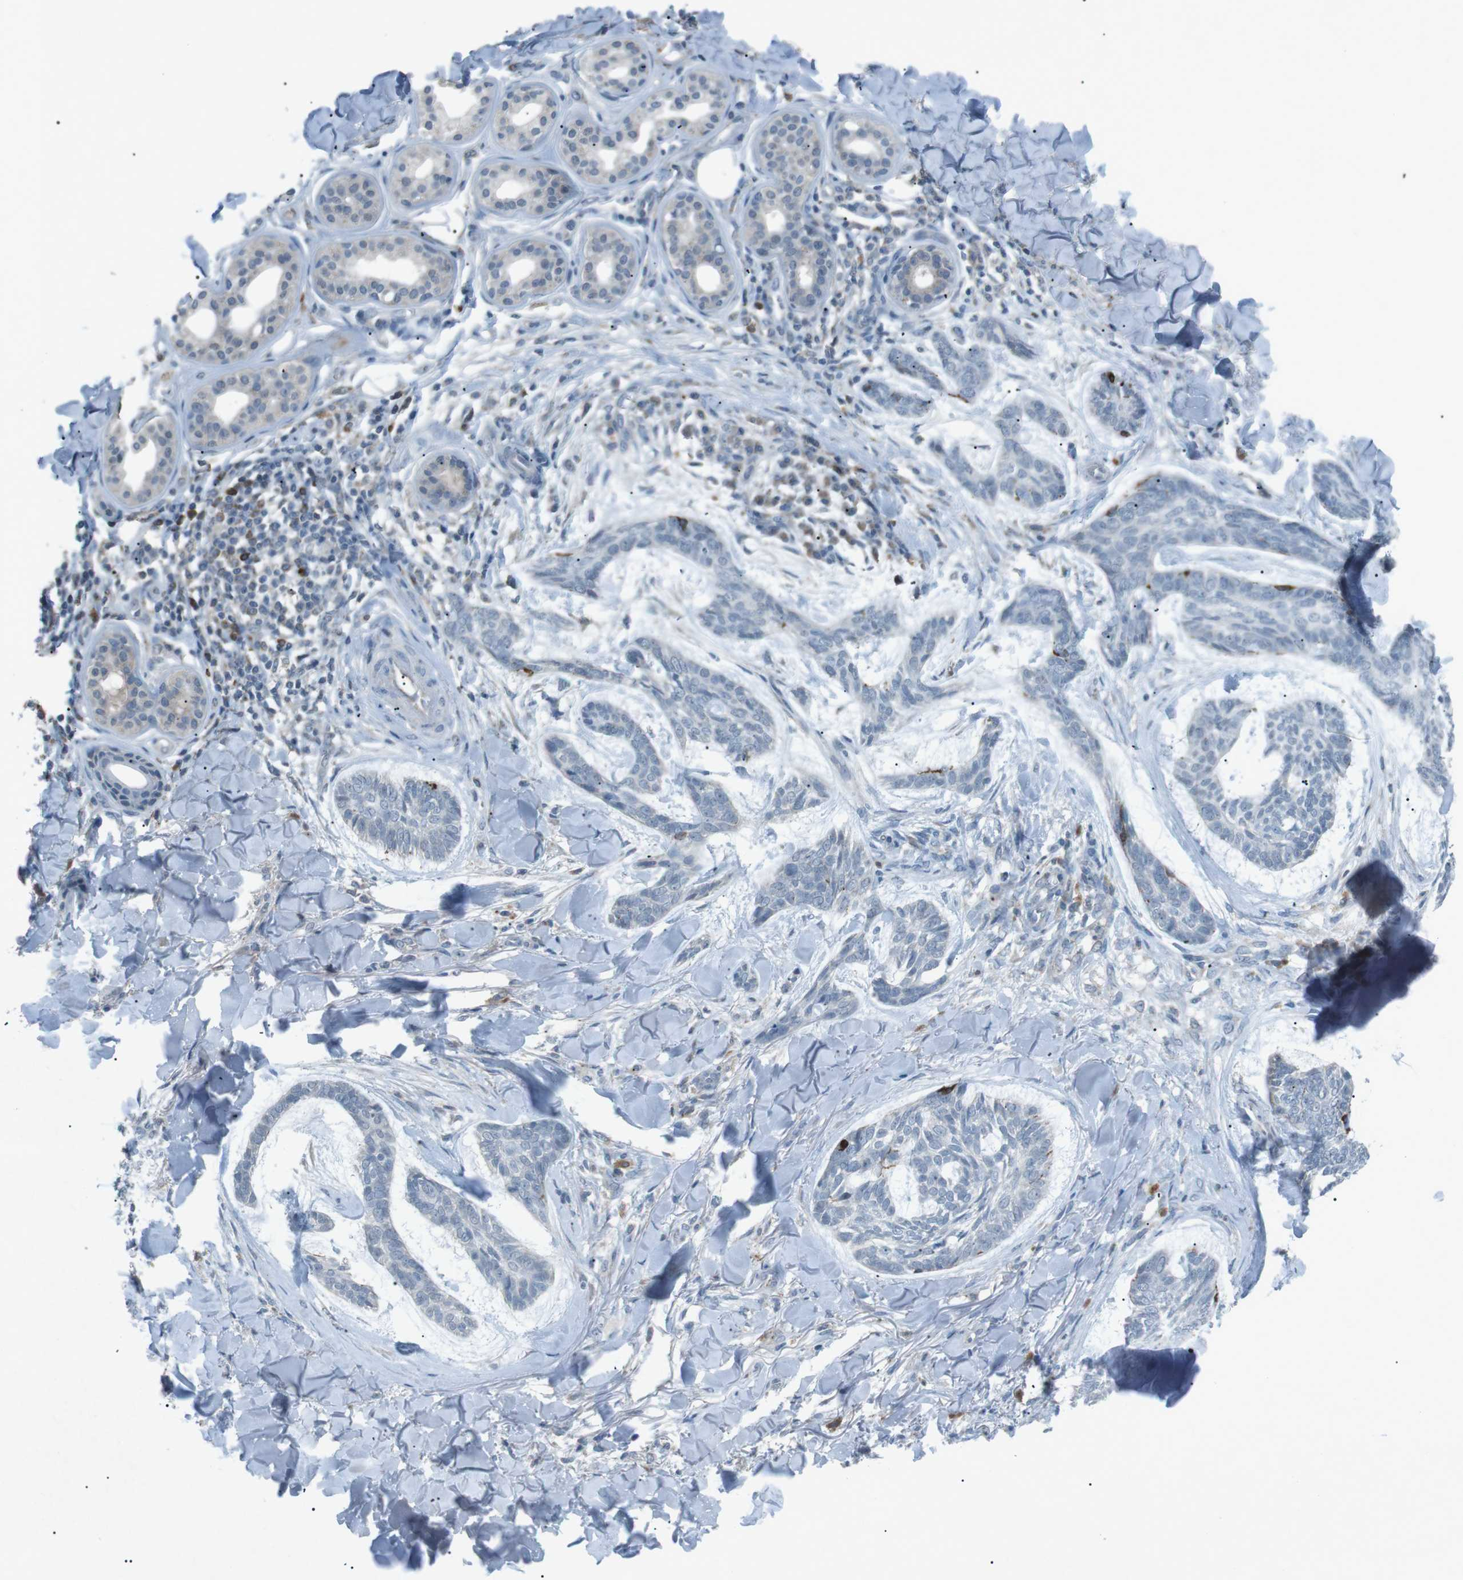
{"staining": {"intensity": "negative", "quantity": "none", "location": "none"}, "tissue": "skin cancer", "cell_type": "Tumor cells", "image_type": "cancer", "snomed": [{"axis": "morphology", "description": "Basal cell carcinoma"}, {"axis": "topography", "description": "Skin"}], "caption": "A histopathology image of skin cancer (basal cell carcinoma) stained for a protein reveals no brown staining in tumor cells. (DAB IHC visualized using brightfield microscopy, high magnification).", "gene": "FCRLA", "patient": {"sex": "male", "age": 43}}